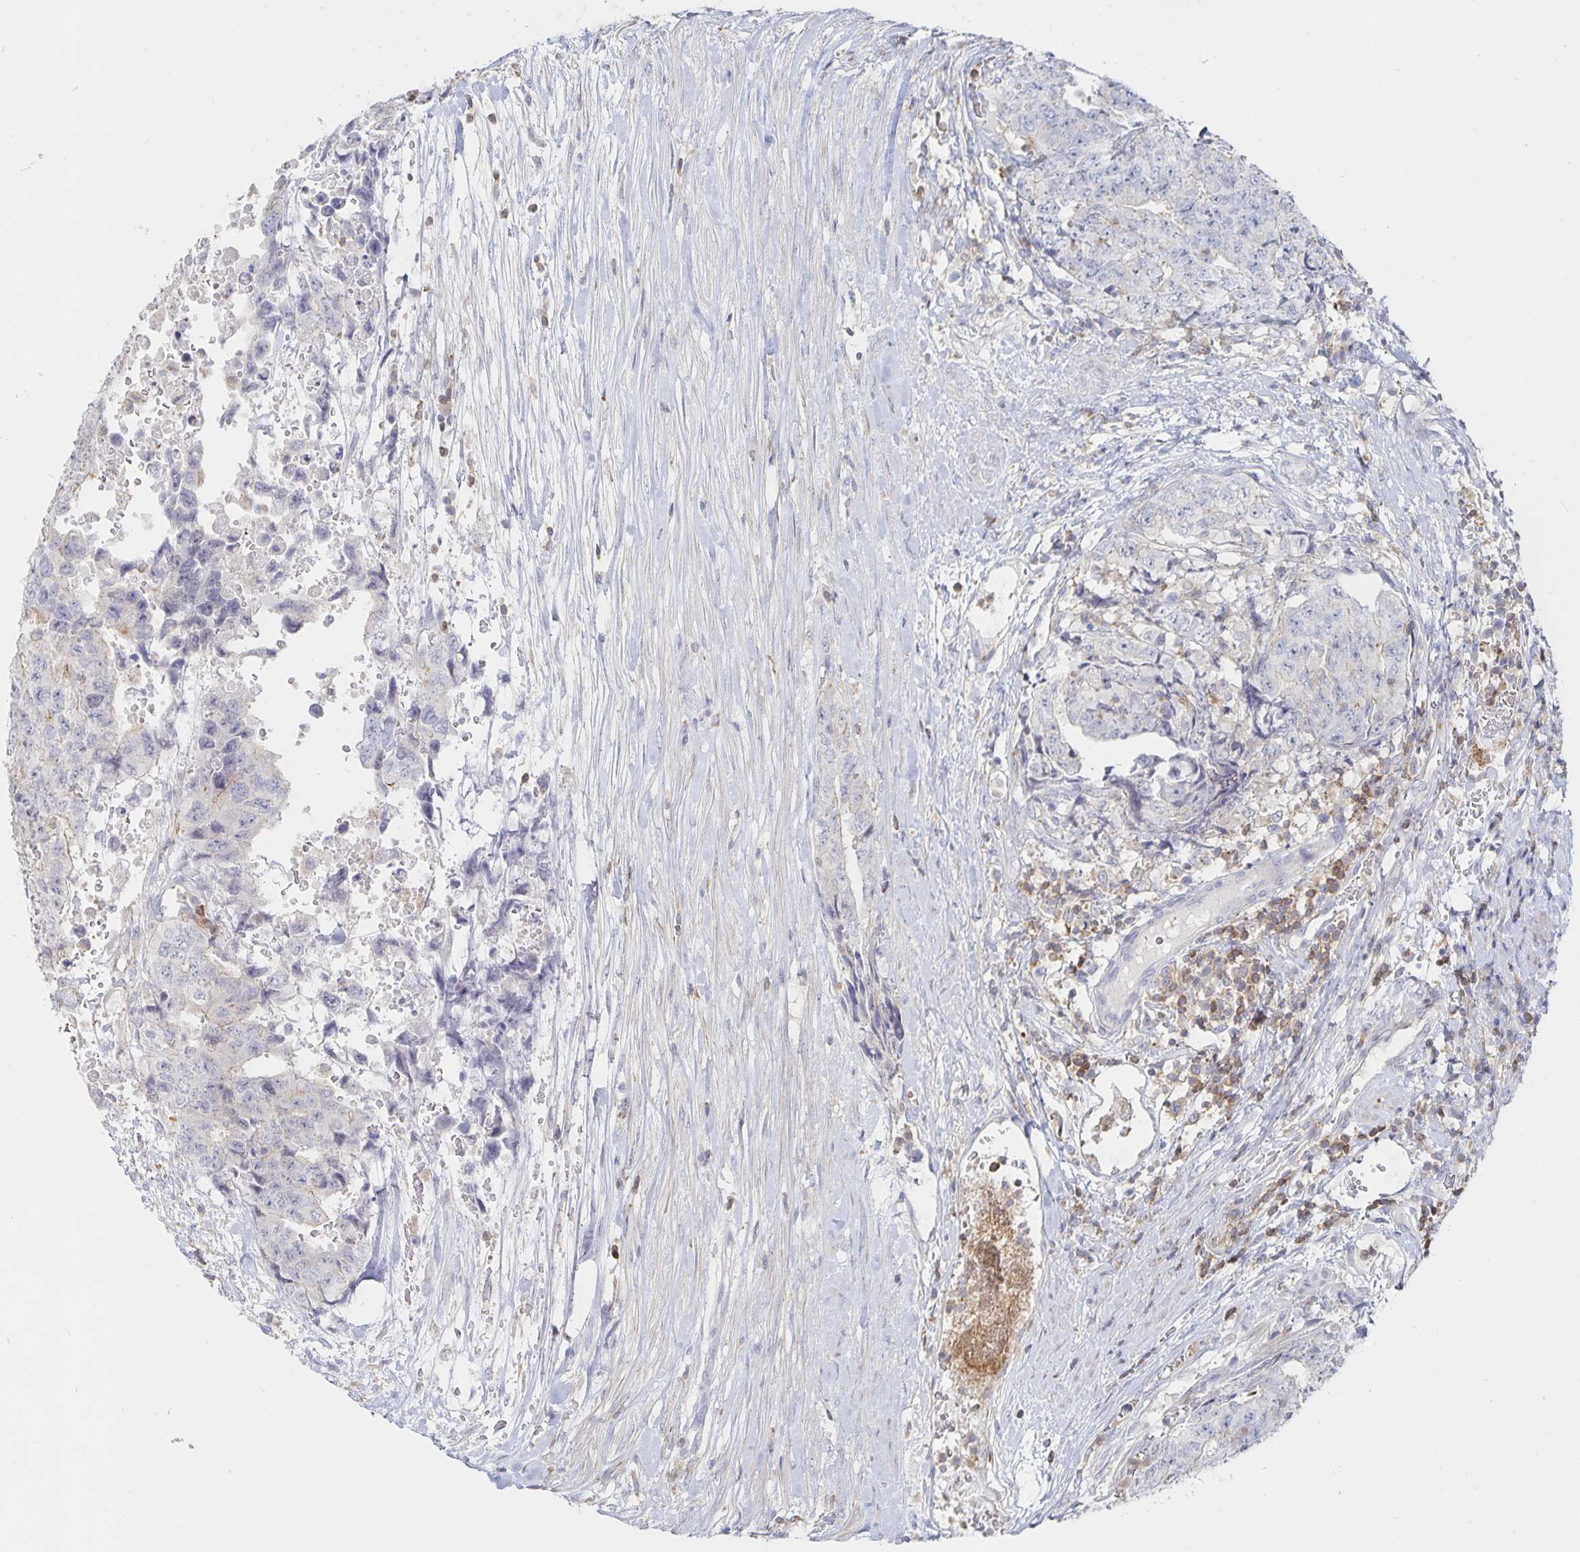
{"staining": {"intensity": "weak", "quantity": "<25%", "location": "cytoplasmic/membranous"}, "tissue": "testis cancer", "cell_type": "Tumor cells", "image_type": "cancer", "snomed": [{"axis": "morphology", "description": "Carcinoma, Embryonal, NOS"}, {"axis": "topography", "description": "Testis"}], "caption": "Immunohistochemistry (IHC) histopathology image of neoplastic tissue: human testis cancer stained with DAB (3,3'-diaminobenzidine) demonstrates no significant protein expression in tumor cells.", "gene": "PIK3CD", "patient": {"sex": "male", "age": 24}}